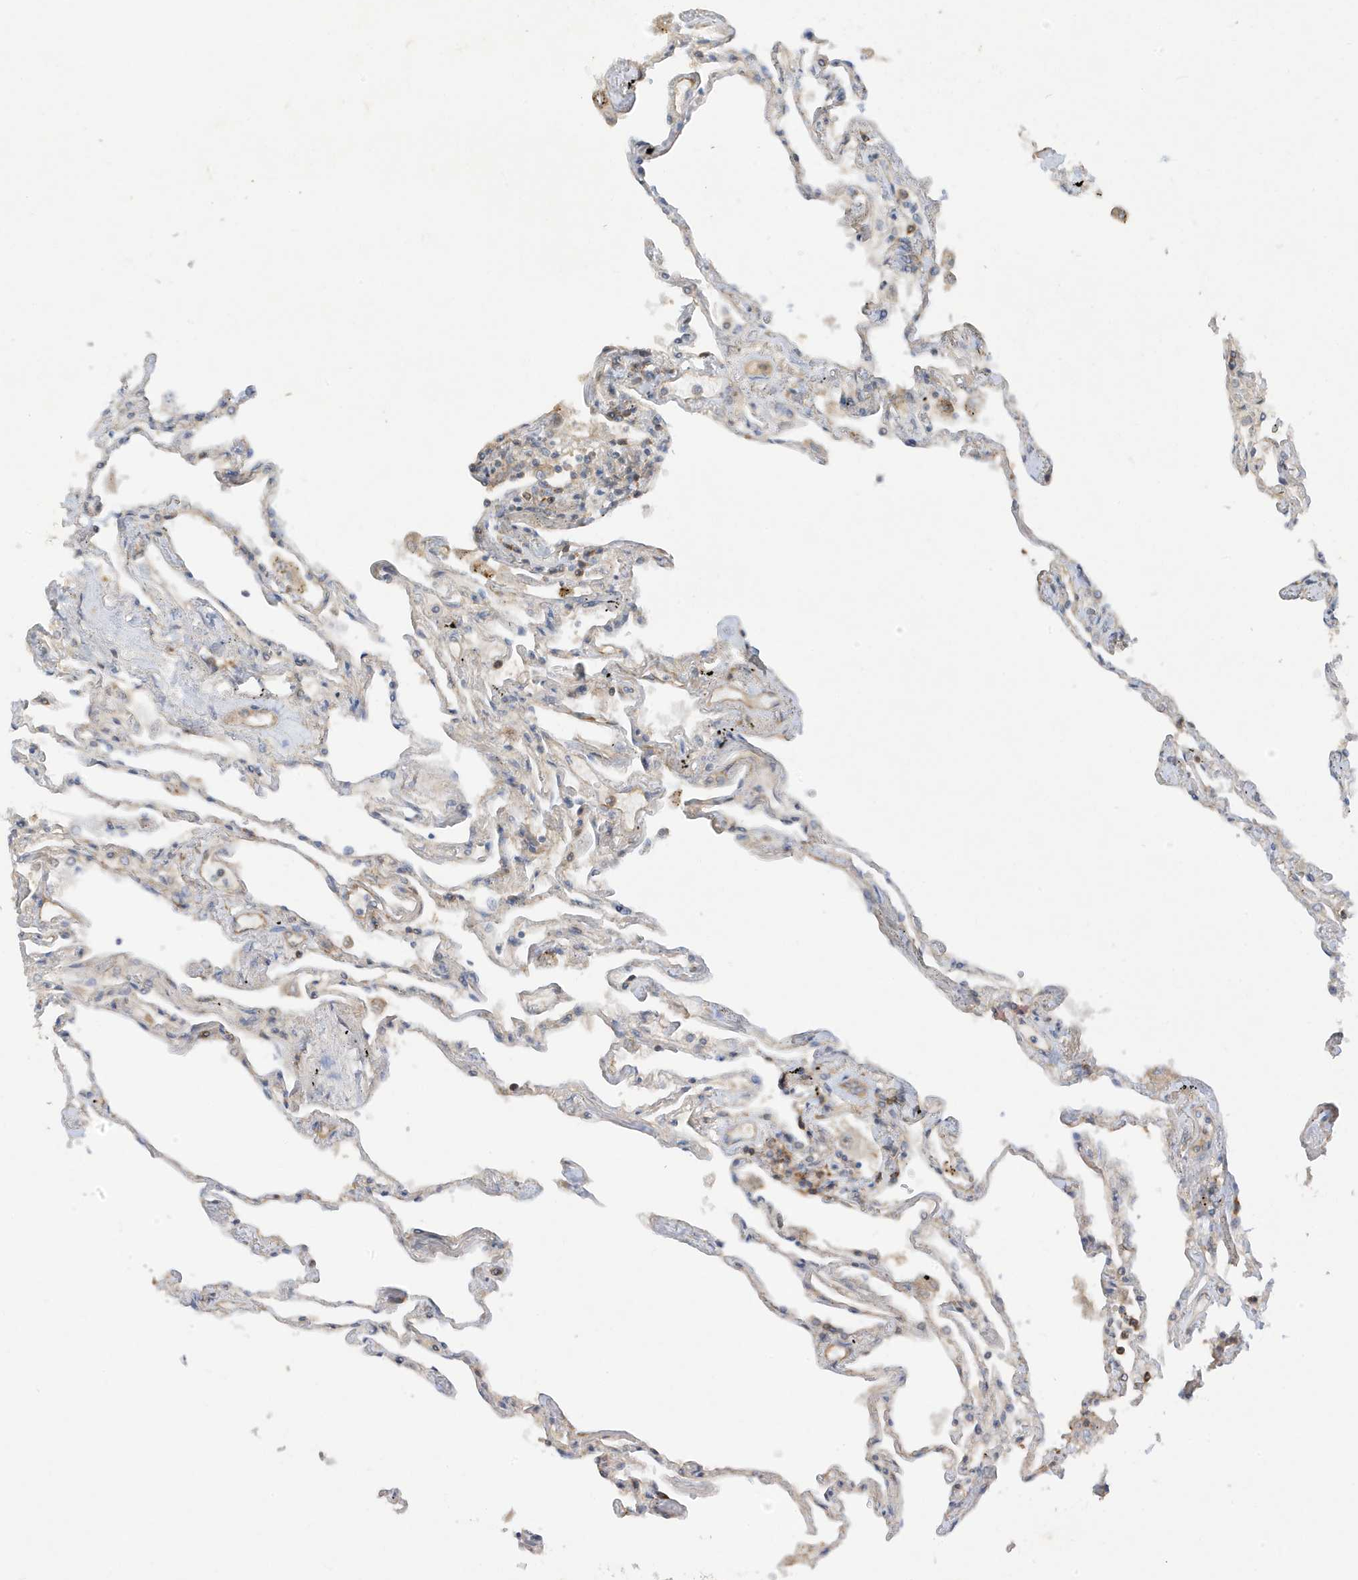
{"staining": {"intensity": "weak", "quantity": "<25%", "location": "cytoplasmic/membranous"}, "tissue": "lung", "cell_type": "Alveolar cells", "image_type": "normal", "snomed": [{"axis": "morphology", "description": "Normal tissue, NOS"}, {"axis": "topography", "description": "Lung"}], "caption": "Immunohistochemistry (IHC) of benign human lung shows no positivity in alveolar cells.", "gene": "PHACTR2", "patient": {"sex": "female", "age": 67}}